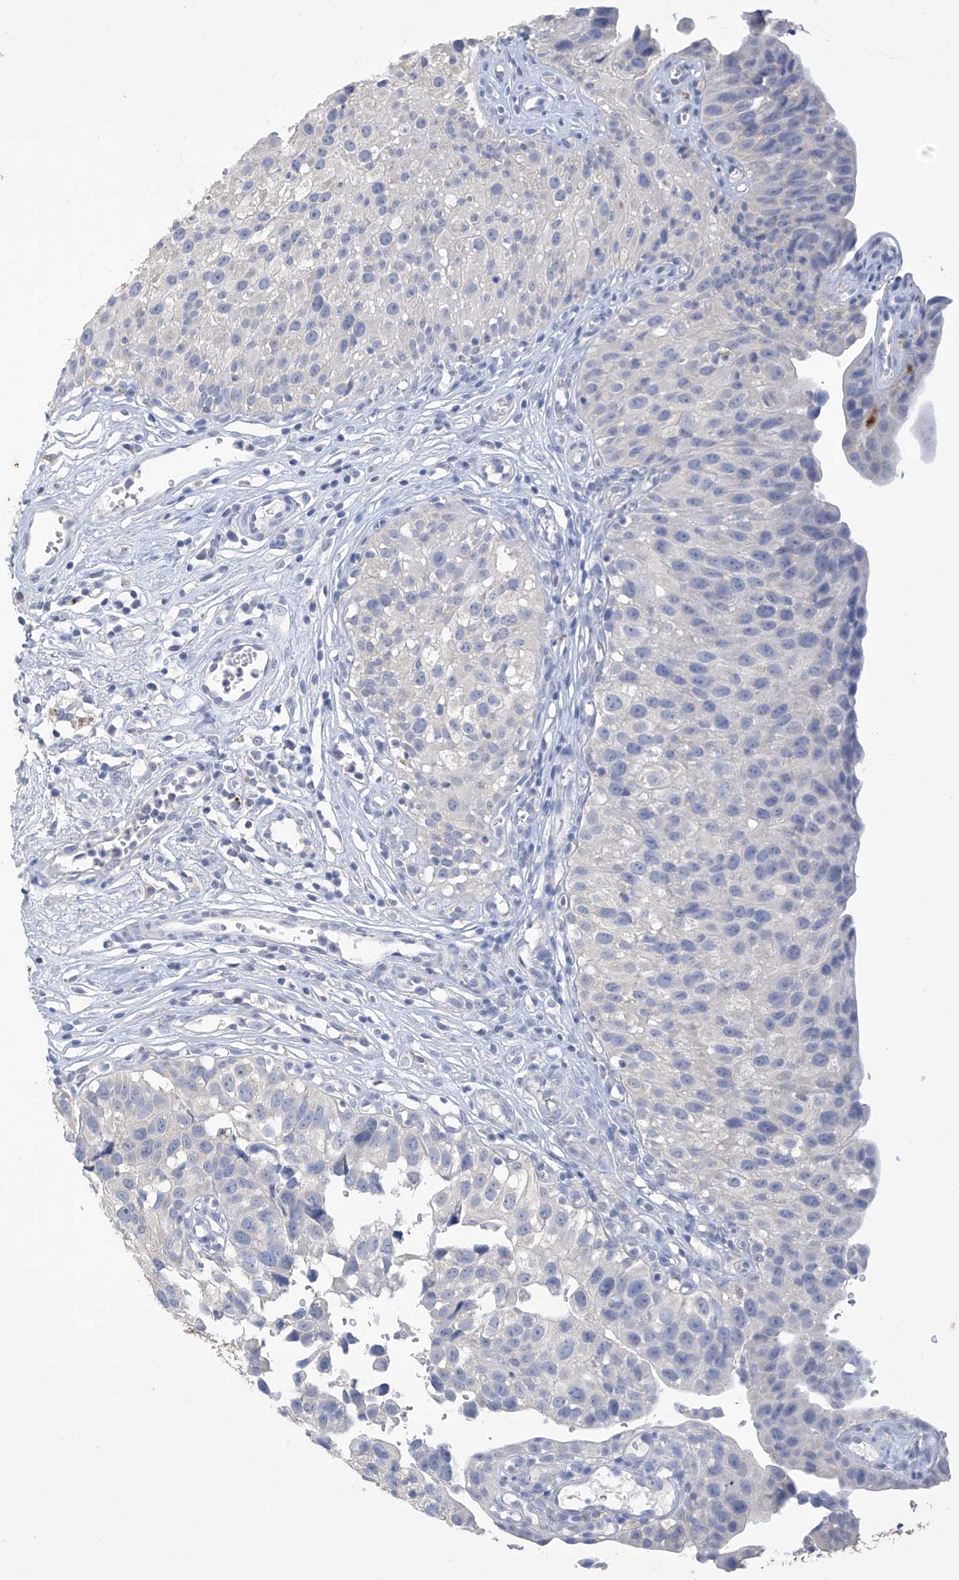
{"staining": {"intensity": "moderate", "quantity": "<25%", "location": "cytoplasmic/membranous"}, "tissue": "urinary bladder", "cell_type": "Urothelial cells", "image_type": "normal", "snomed": [{"axis": "morphology", "description": "Normal tissue, NOS"}, {"axis": "topography", "description": "Urinary bladder"}], "caption": "Human urinary bladder stained with a brown dye reveals moderate cytoplasmic/membranous positive expression in about <25% of urothelial cells.", "gene": "OGT", "patient": {"sex": "male", "age": 51}}